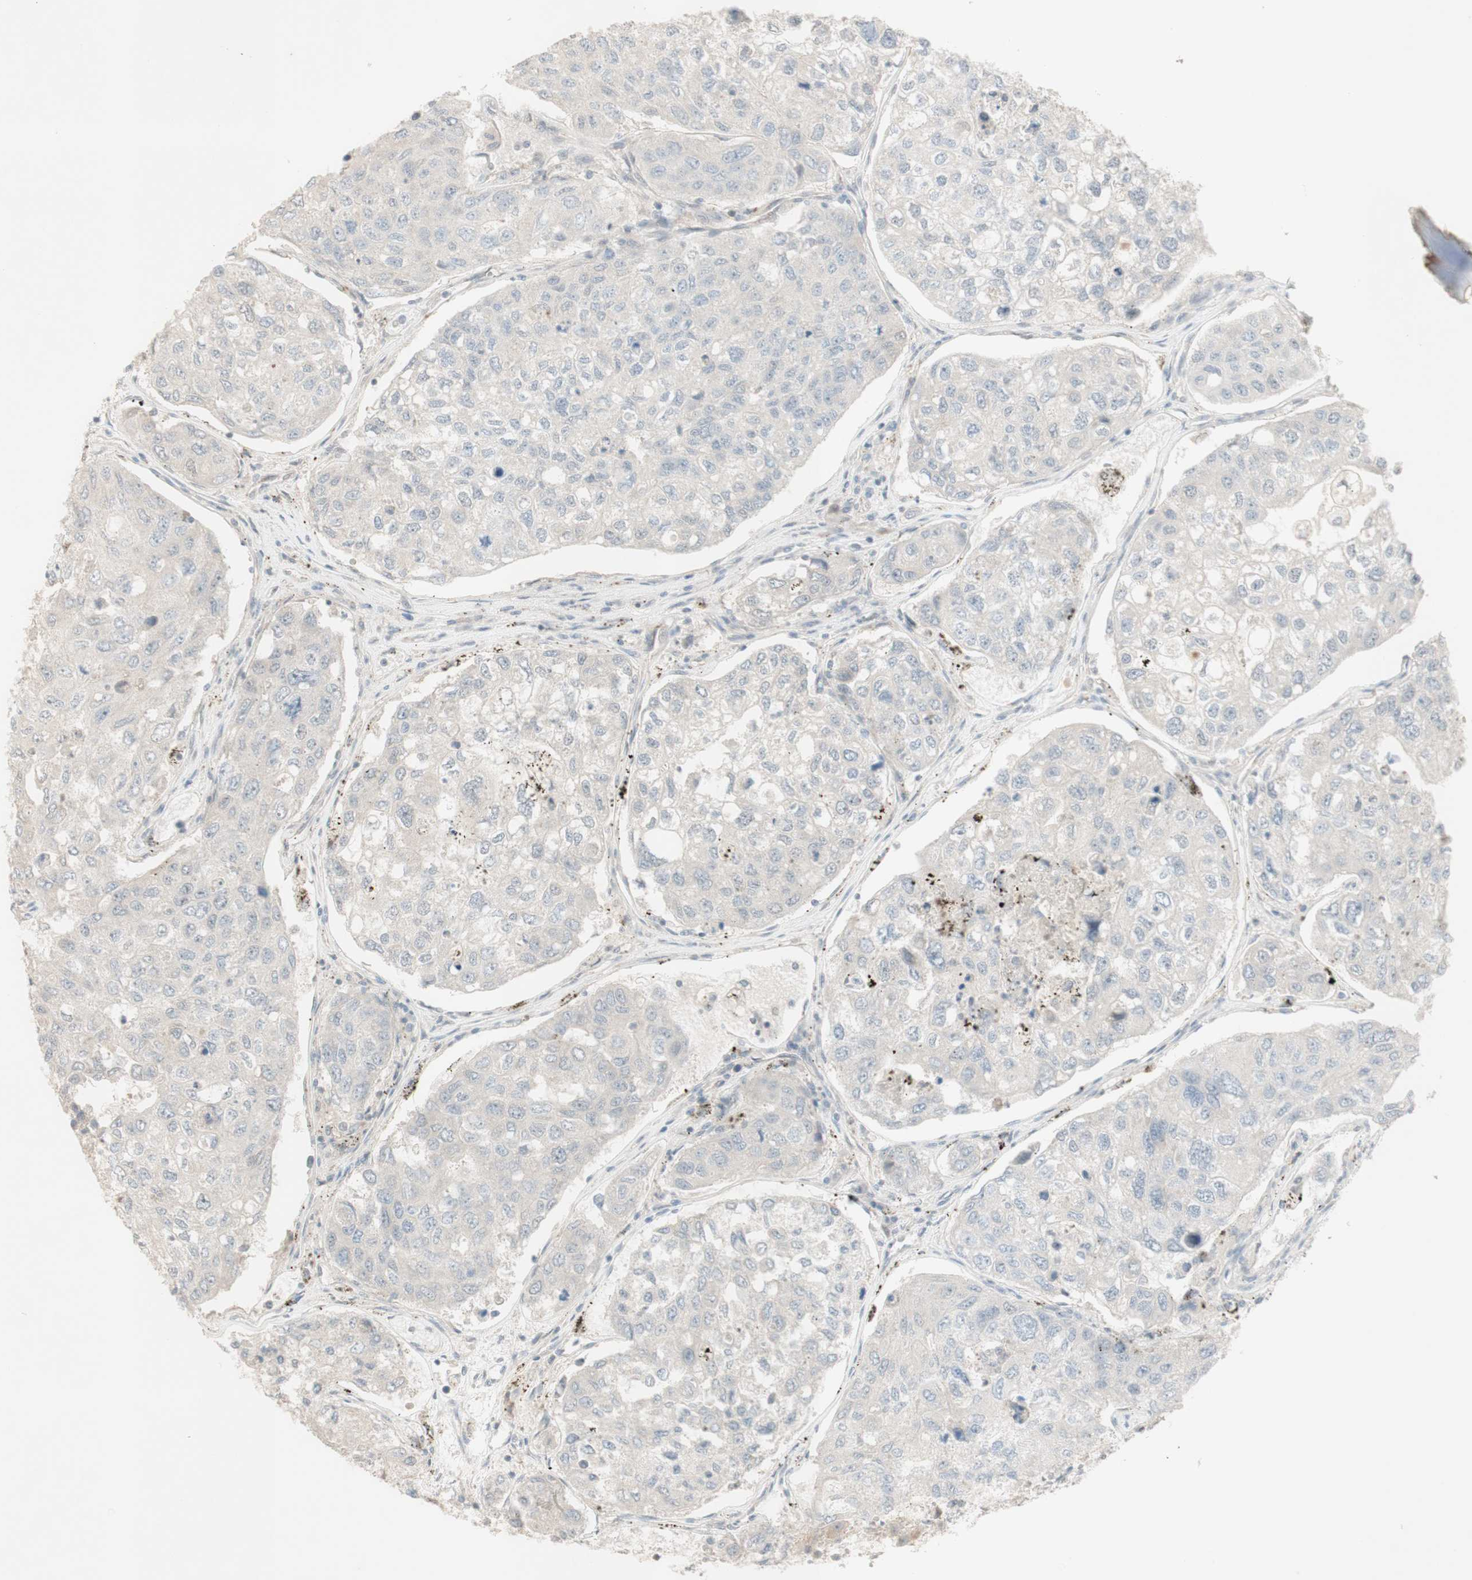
{"staining": {"intensity": "negative", "quantity": "none", "location": "none"}, "tissue": "urothelial cancer", "cell_type": "Tumor cells", "image_type": "cancer", "snomed": [{"axis": "morphology", "description": "Urothelial carcinoma, High grade"}, {"axis": "topography", "description": "Lymph node"}, {"axis": "topography", "description": "Urinary bladder"}], "caption": "The image displays no staining of tumor cells in urothelial cancer.", "gene": "PLCD4", "patient": {"sex": "male", "age": 51}}